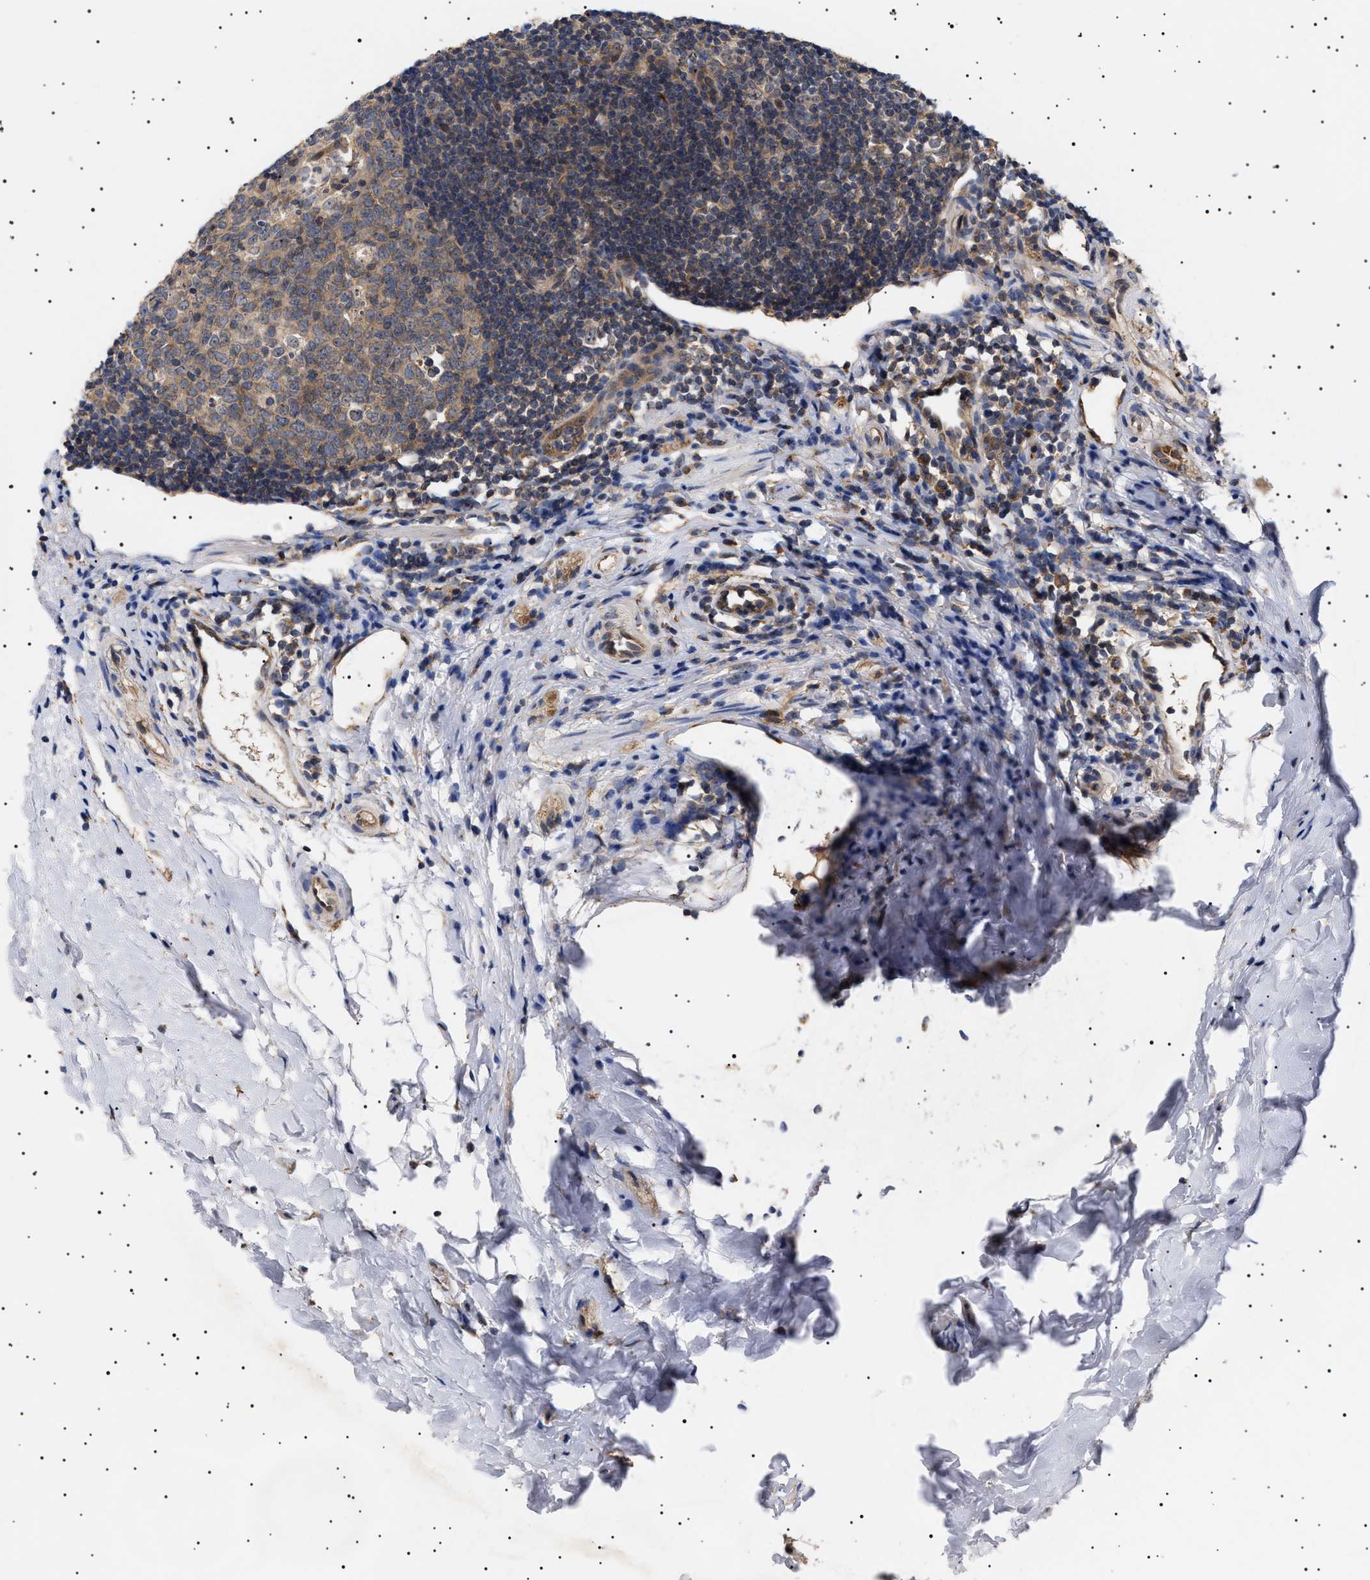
{"staining": {"intensity": "moderate", "quantity": ">75%", "location": "cytoplasmic/membranous,nuclear"}, "tissue": "appendix", "cell_type": "Glandular cells", "image_type": "normal", "snomed": [{"axis": "morphology", "description": "Normal tissue, NOS"}, {"axis": "topography", "description": "Appendix"}], "caption": "Moderate cytoplasmic/membranous,nuclear positivity is seen in approximately >75% of glandular cells in unremarkable appendix. The staining is performed using DAB brown chromogen to label protein expression. The nuclei are counter-stained blue using hematoxylin.", "gene": "KRBA1", "patient": {"sex": "female", "age": 20}}